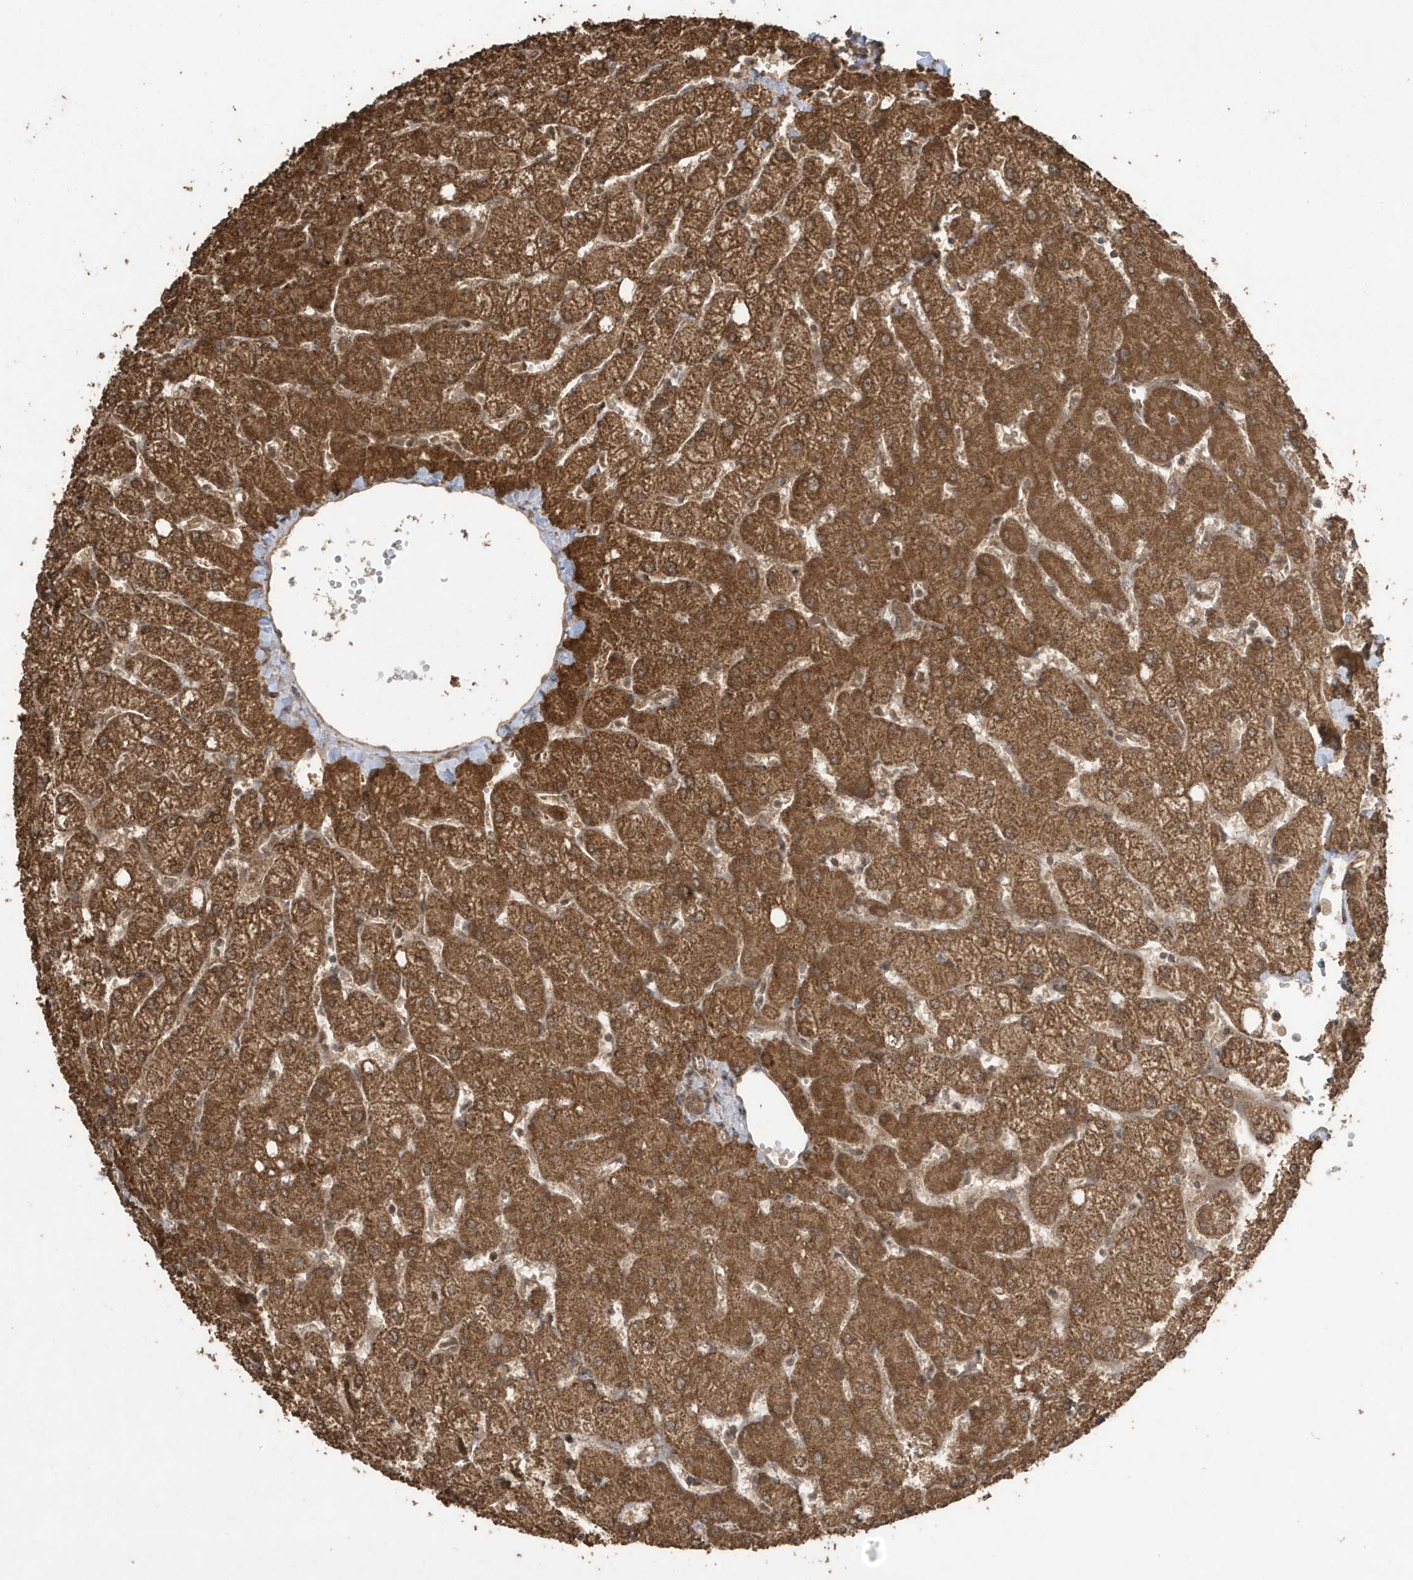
{"staining": {"intensity": "moderate", "quantity": ">75%", "location": "cytoplasmic/membranous"}, "tissue": "liver", "cell_type": "Cholangiocytes", "image_type": "normal", "snomed": [{"axis": "morphology", "description": "Normal tissue, NOS"}, {"axis": "topography", "description": "Liver"}], "caption": "Protein staining reveals moderate cytoplasmic/membranous staining in approximately >75% of cholangiocytes in benign liver.", "gene": "PAXBP1", "patient": {"sex": "female", "age": 54}}